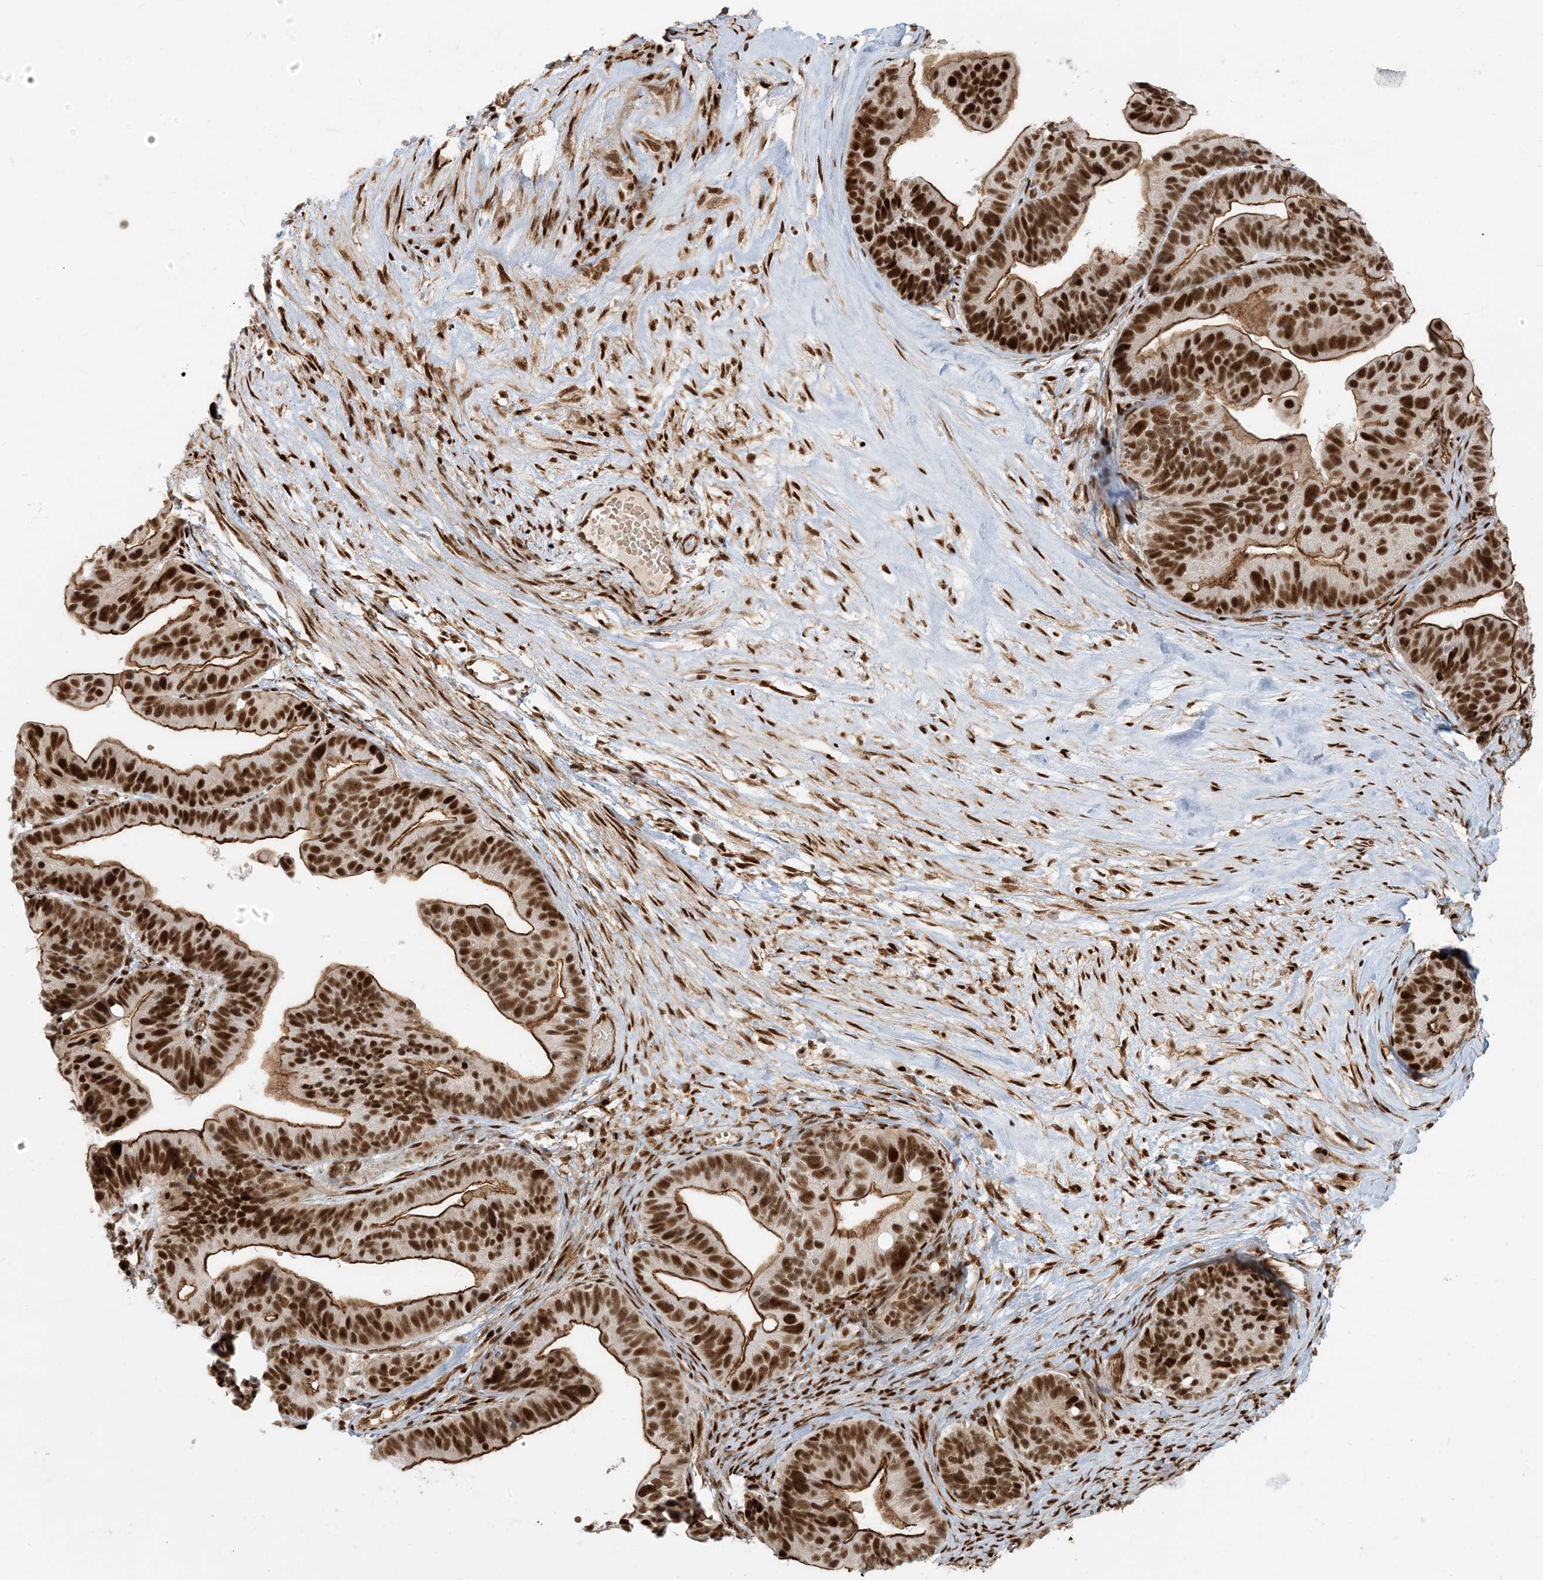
{"staining": {"intensity": "strong", "quantity": ">75%", "location": "cytoplasmic/membranous,nuclear"}, "tissue": "ovarian cancer", "cell_type": "Tumor cells", "image_type": "cancer", "snomed": [{"axis": "morphology", "description": "Cystadenocarcinoma, serous, NOS"}, {"axis": "topography", "description": "Ovary"}], "caption": "Ovarian serous cystadenocarcinoma tissue displays strong cytoplasmic/membranous and nuclear staining in about >75% of tumor cells (DAB IHC with brightfield microscopy, high magnification).", "gene": "CKS2", "patient": {"sex": "female", "age": 56}}